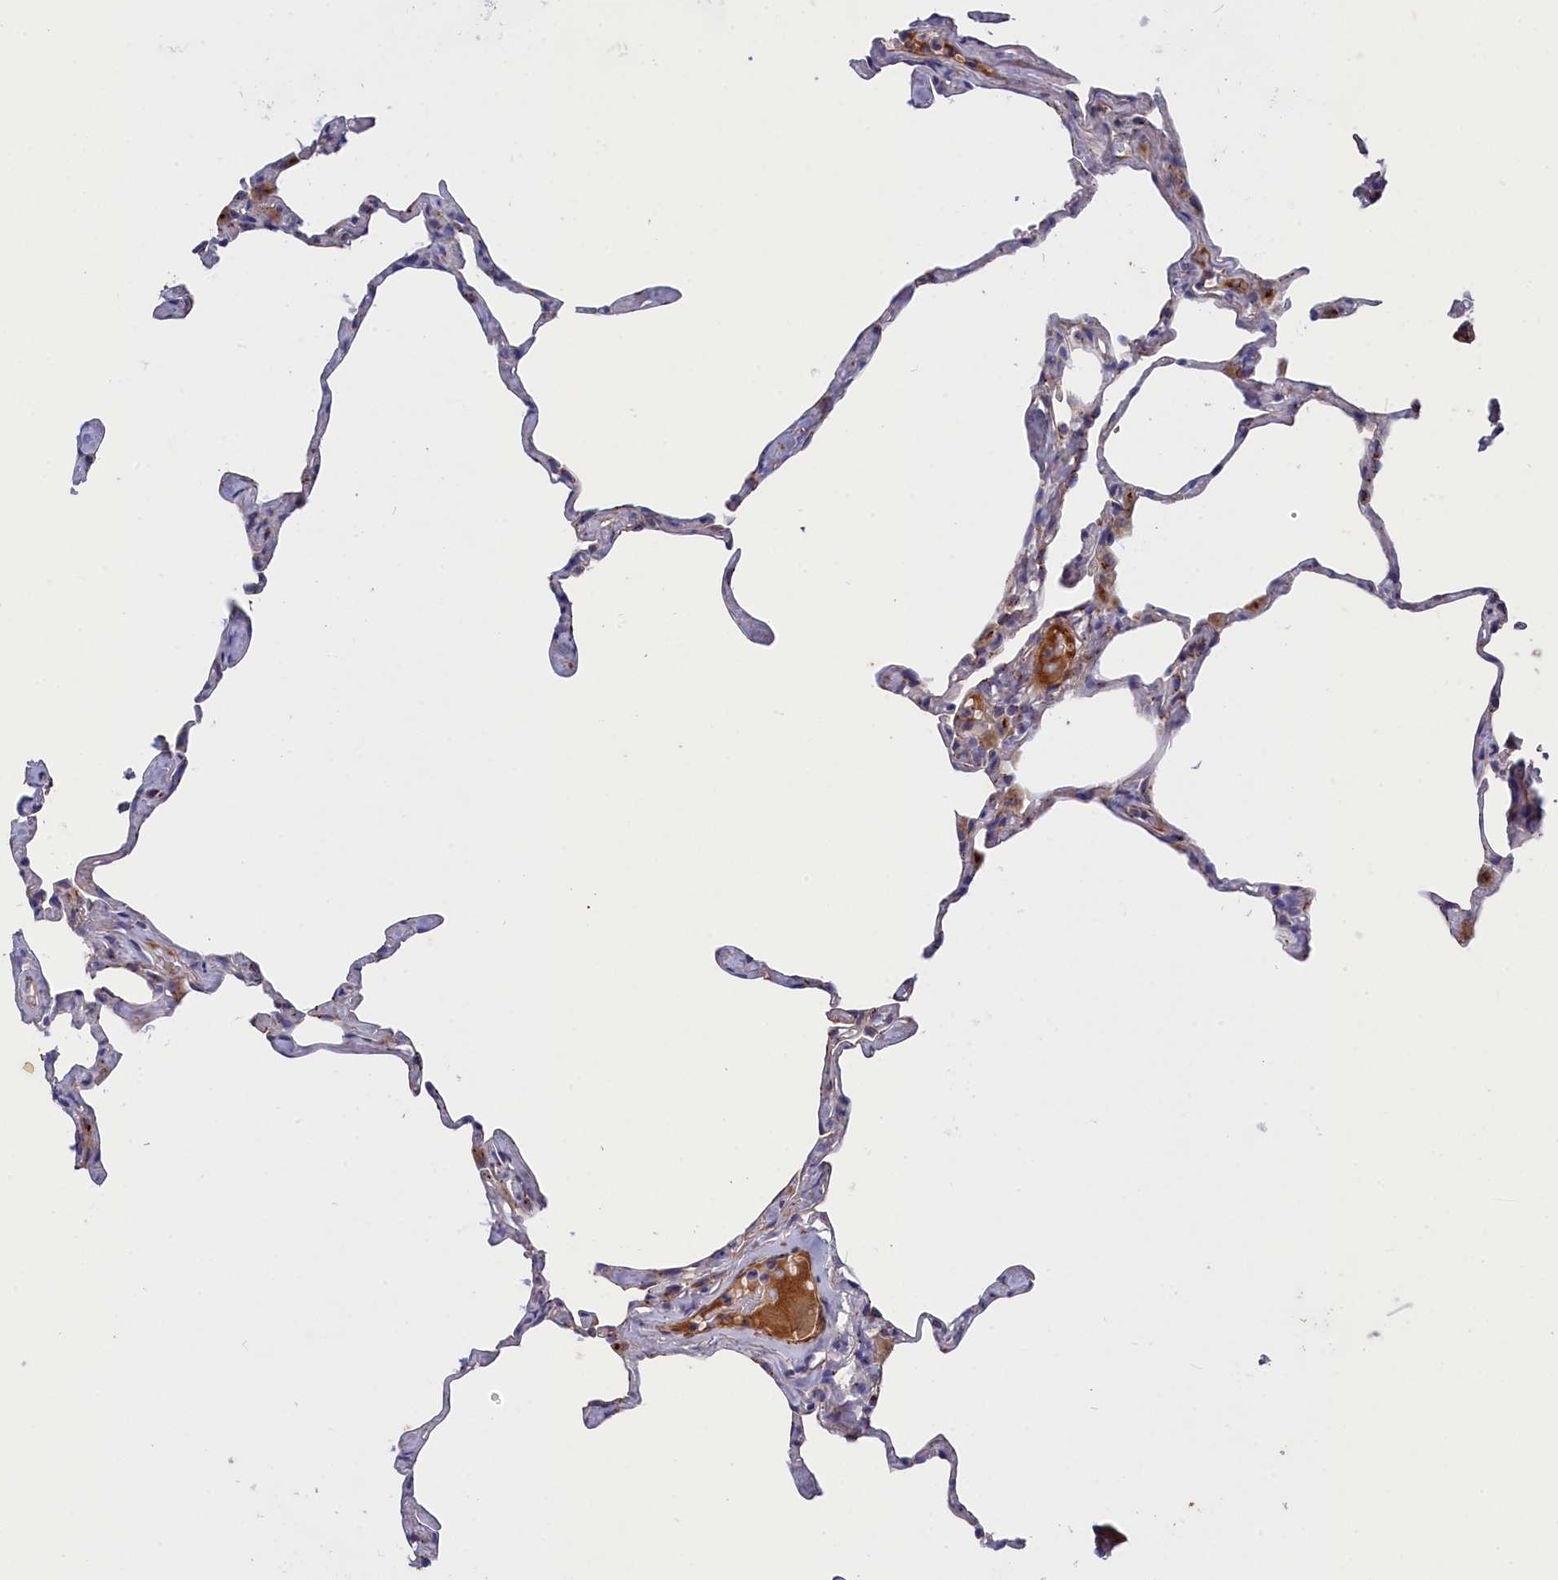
{"staining": {"intensity": "negative", "quantity": "none", "location": "none"}, "tissue": "lung", "cell_type": "Alveolar cells", "image_type": "normal", "snomed": [{"axis": "morphology", "description": "Normal tissue, NOS"}, {"axis": "topography", "description": "Lung"}], "caption": "A high-resolution image shows IHC staining of normal lung, which reveals no significant expression in alveolar cells.", "gene": "TUBGCP4", "patient": {"sex": "male", "age": 65}}